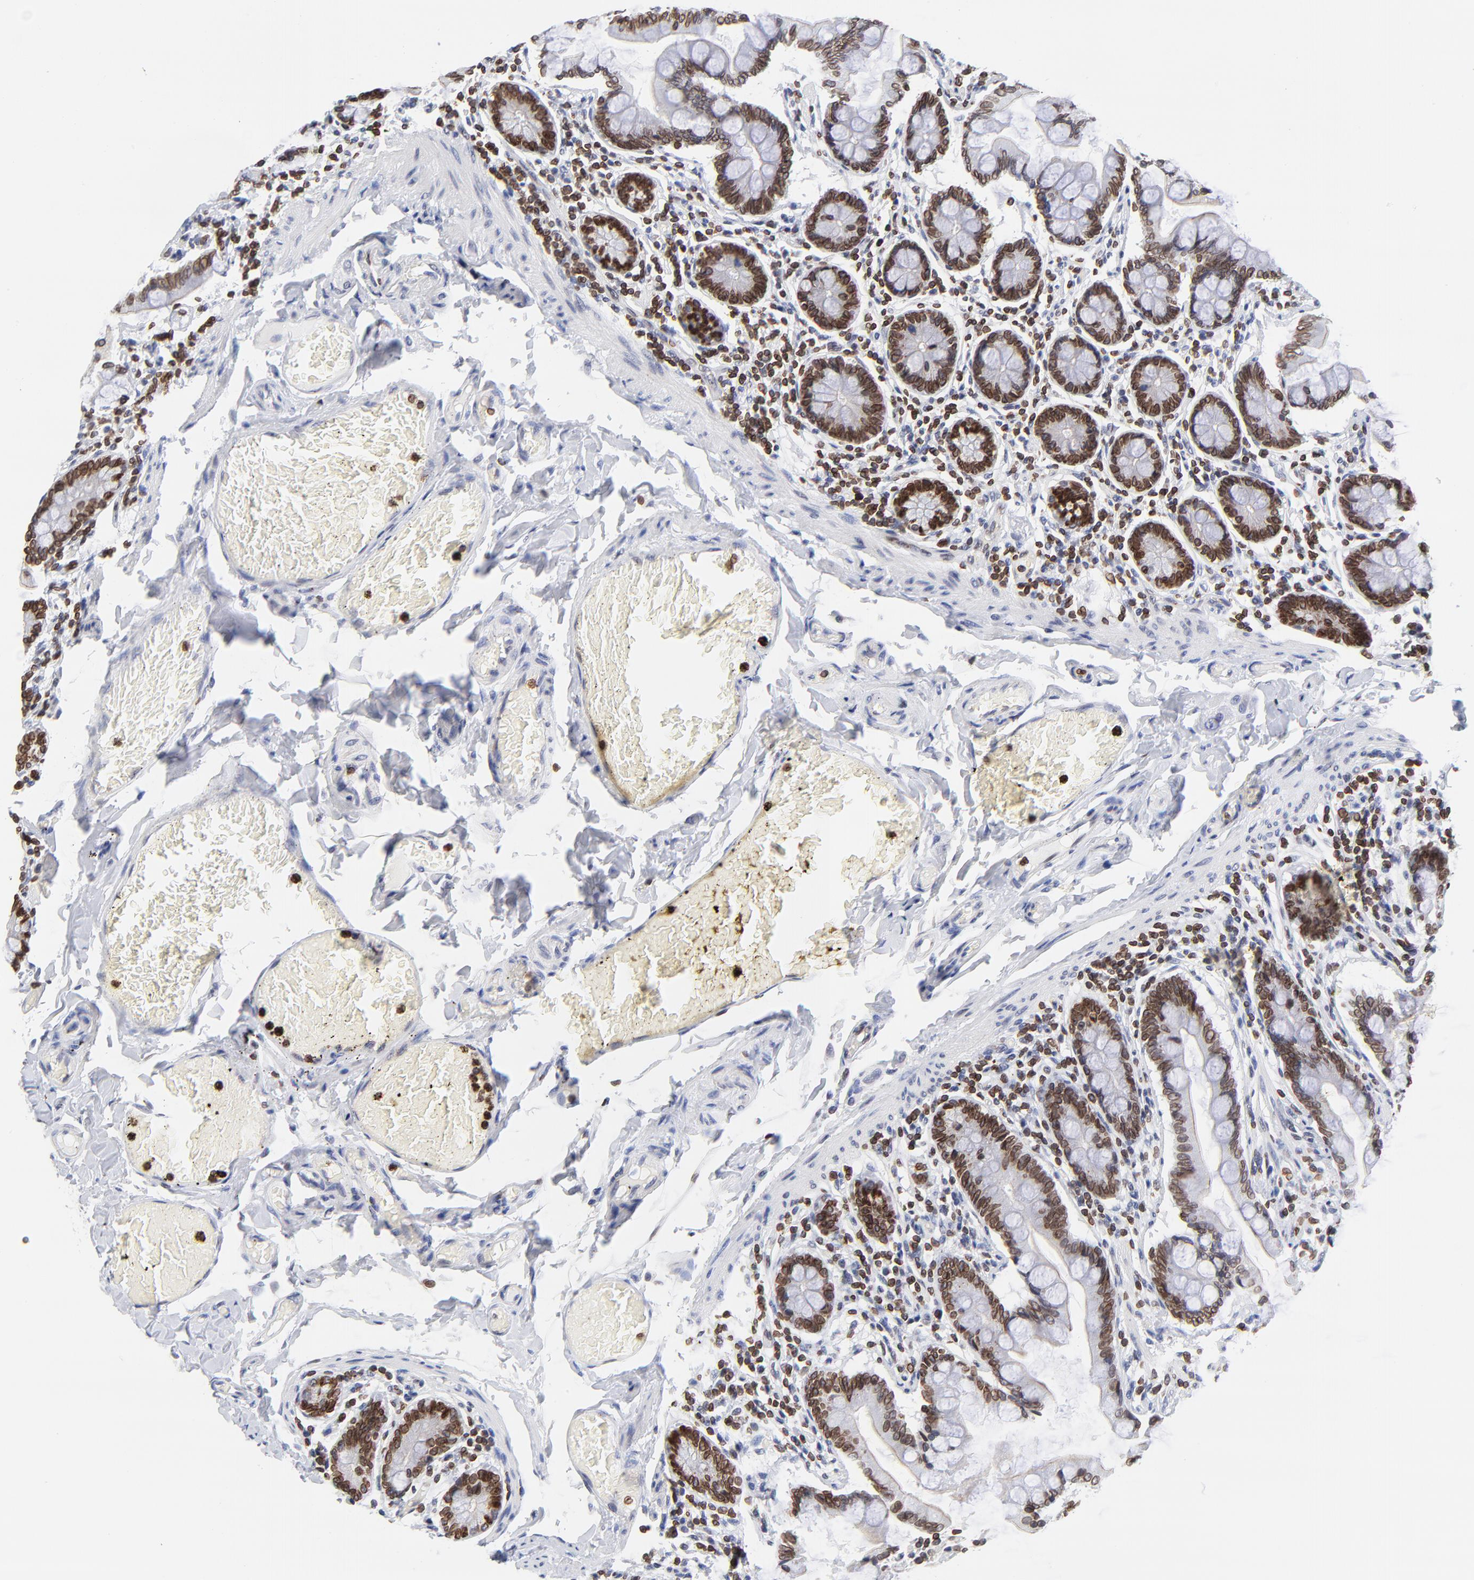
{"staining": {"intensity": "strong", "quantity": ">75%", "location": "cytoplasmic/membranous,nuclear"}, "tissue": "small intestine", "cell_type": "Glandular cells", "image_type": "normal", "snomed": [{"axis": "morphology", "description": "Normal tissue, NOS"}, {"axis": "topography", "description": "Small intestine"}], "caption": "High-magnification brightfield microscopy of unremarkable small intestine stained with DAB (brown) and counterstained with hematoxylin (blue). glandular cells exhibit strong cytoplasmic/membranous,nuclear staining is identified in approximately>75% of cells. (IHC, brightfield microscopy, high magnification).", "gene": "THAP7", "patient": {"sex": "male", "age": 41}}